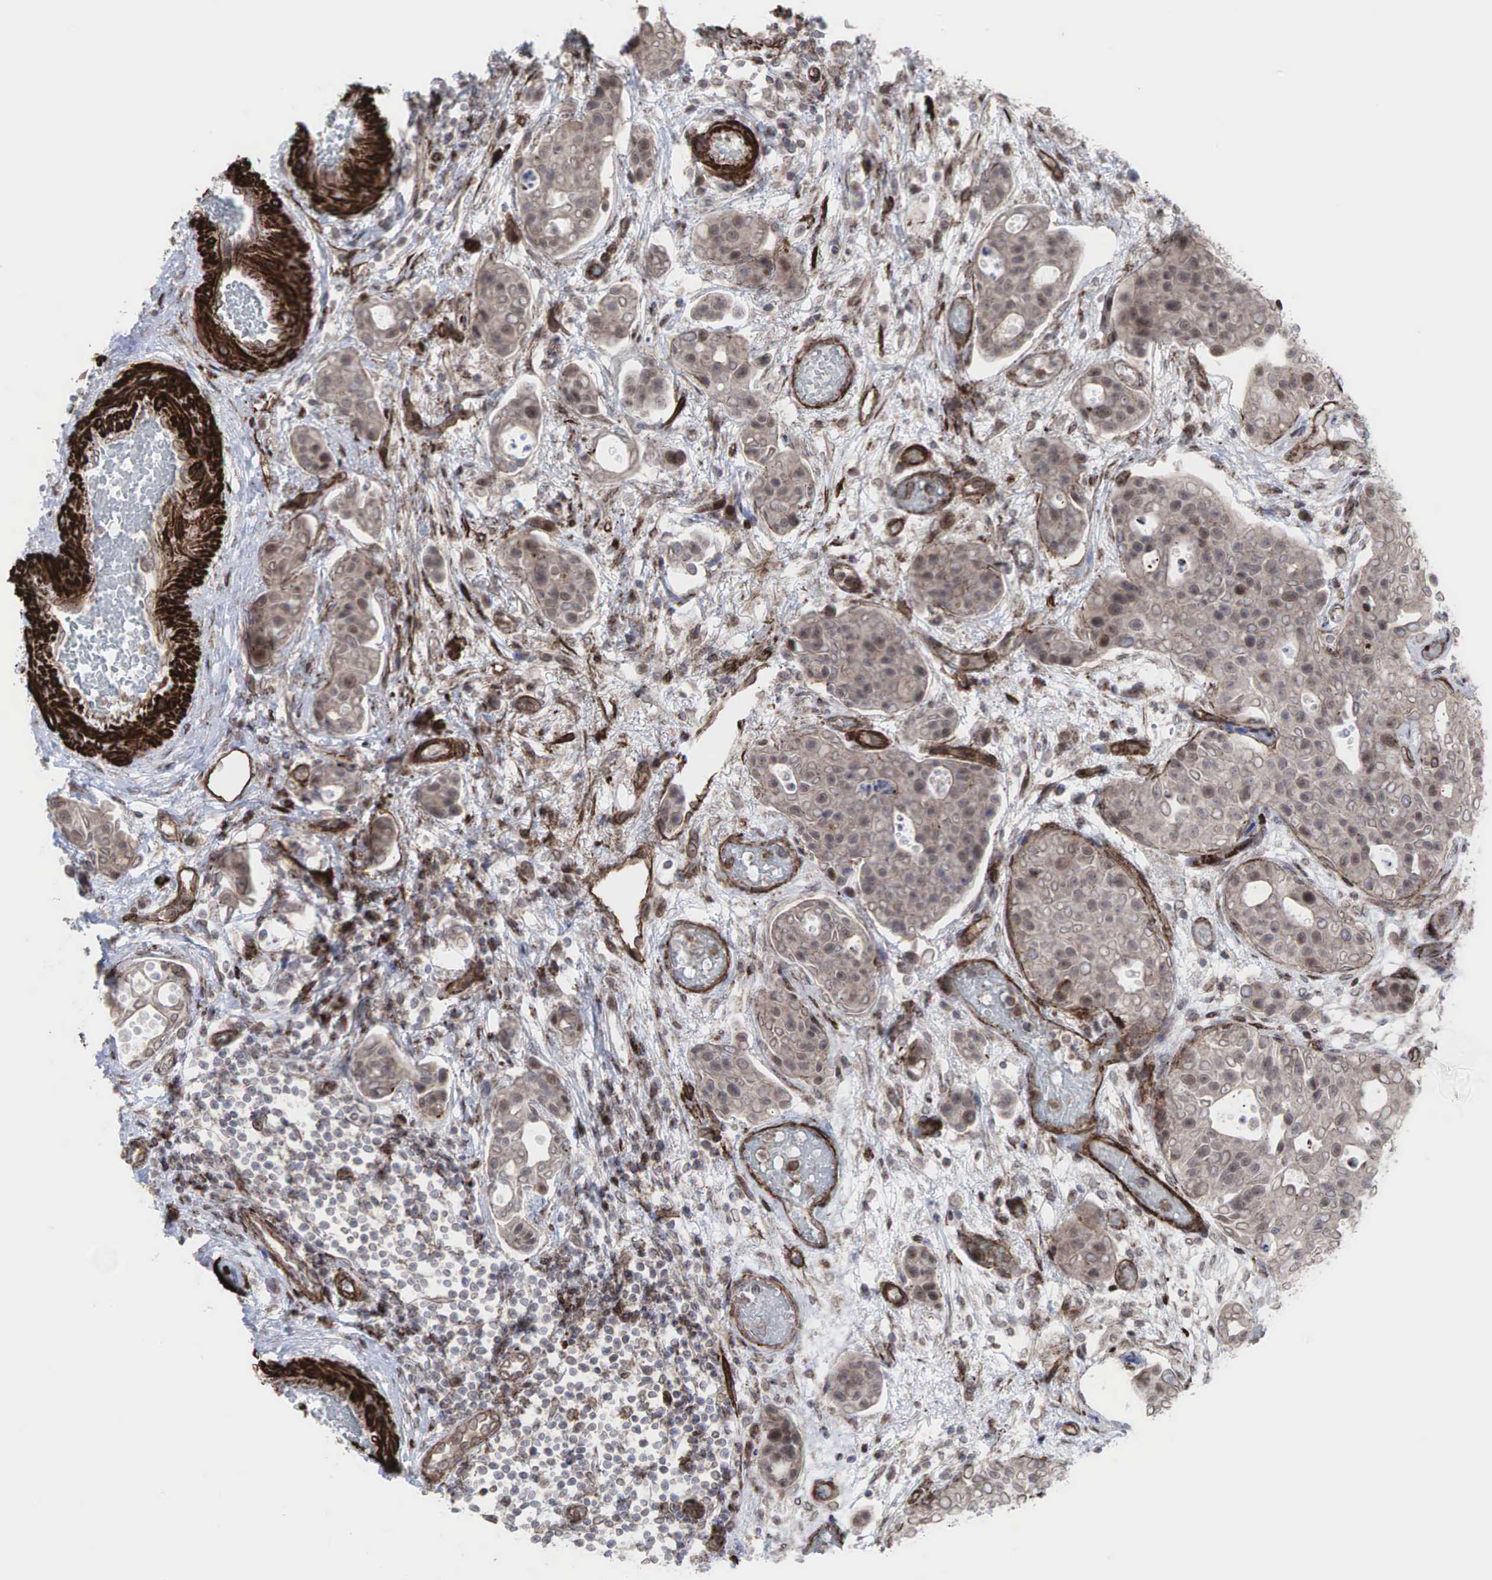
{"staining": {"intensity": "weak", "quantity": ">75%", "location": "cytoplasmic/membranous"}, "tissue": "urothelial cancer", "cell_type": "Tumor cells", "image_type": "cancer", "snomed": [{"axis": "morphology", "description": "Urothelial carcinoma, High grade"}, {"axis": "topography", "description": "Urinary bladder"}], "caption": "Immunohistochemistry (IHC) staining of urothelial cancer, which shows low levels of weak cytoplasmic/membranous positivity in about >75% of tumor cells indicating weak cytoplasmic/membranous protein staining. The staining was performed using DAB (3,3'-diaminobenzidine) (brown) for protein detection and nuclei were counterstained in hematoxylin (blue).", "gene": "GPRASP1", "patient": {"sex": "male", "age": 78}}